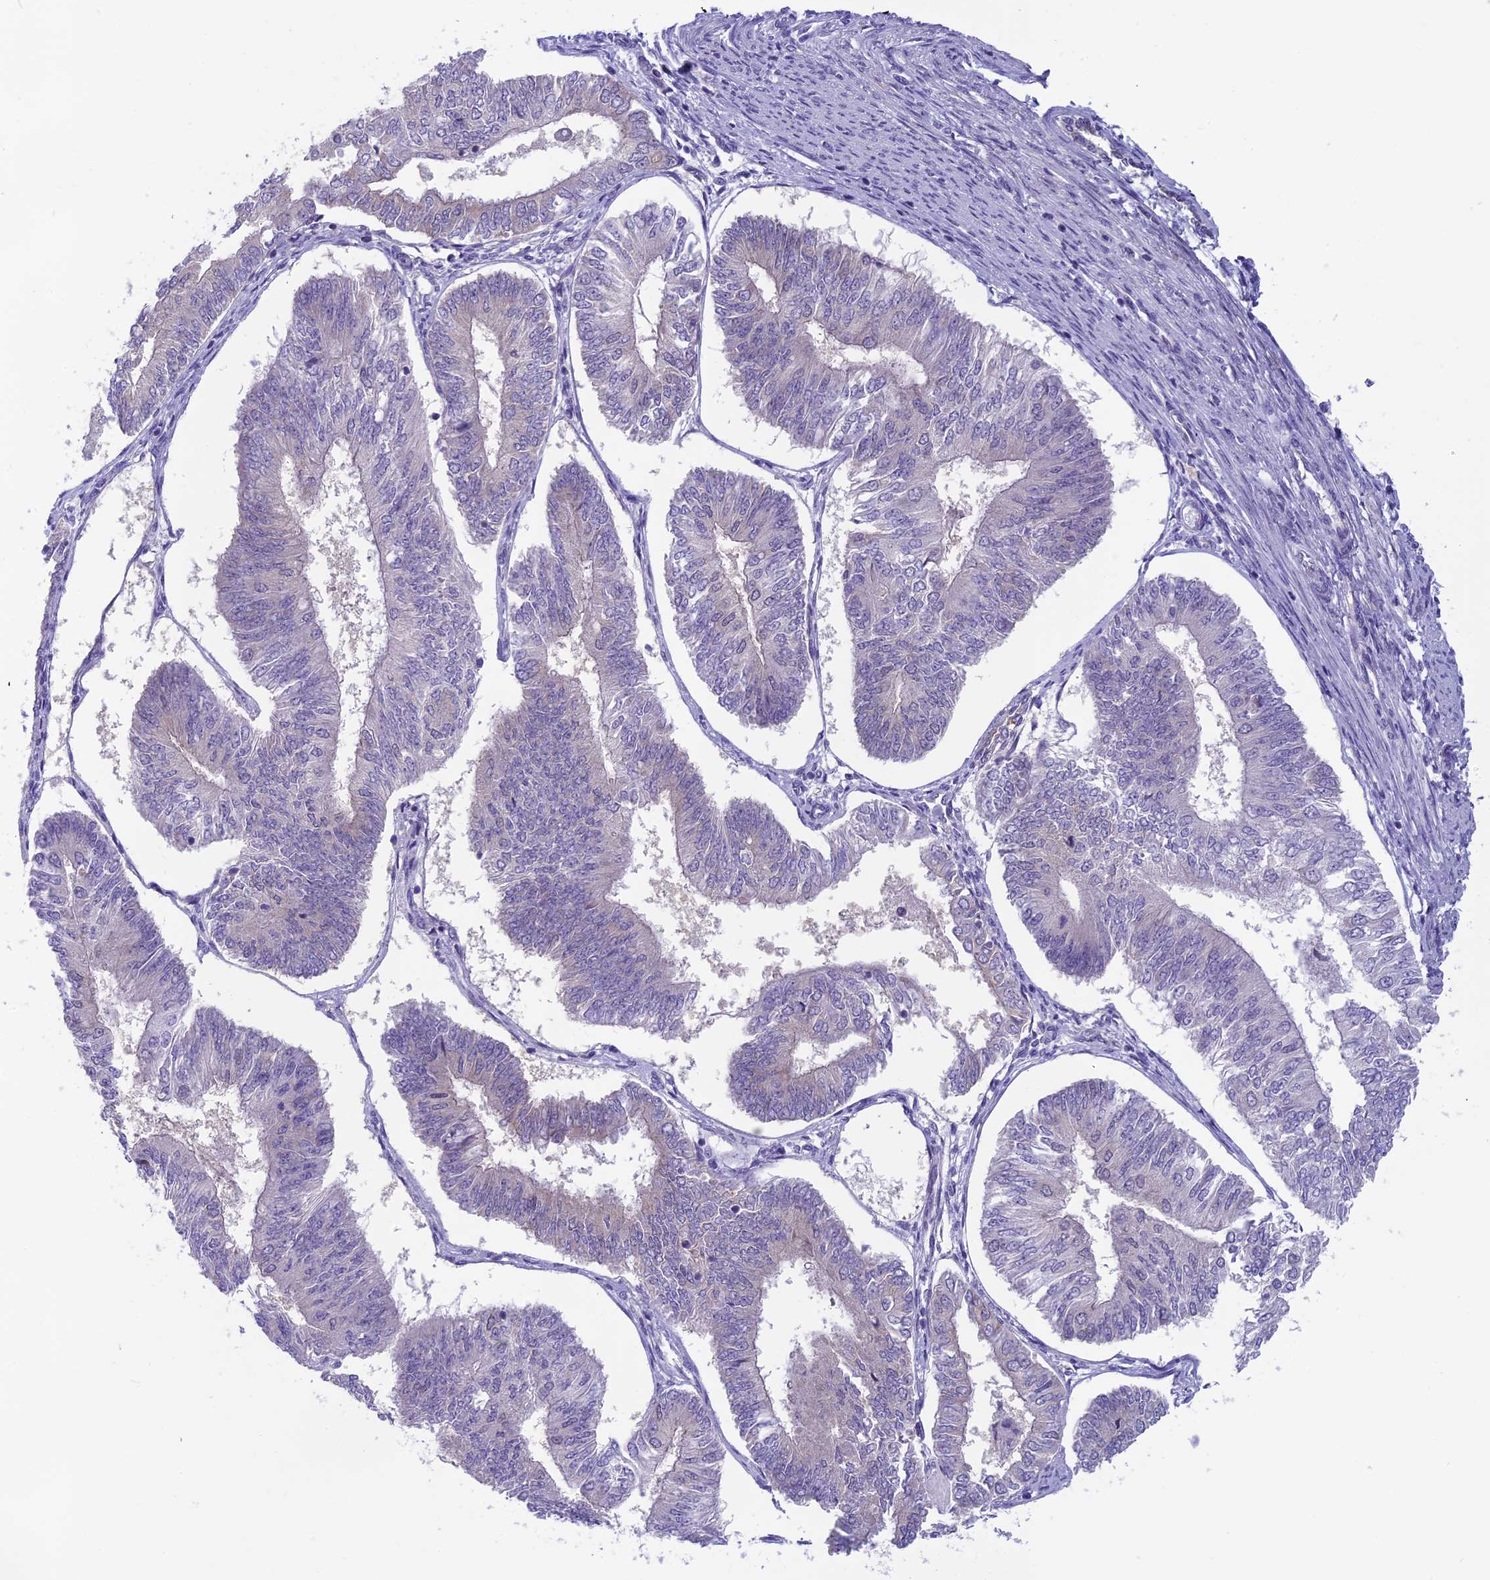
{"staining": {"intensity": "negative", "quantity": "none", "location": "none"}, "tissue": "endometrial cancer", "cell_type": "Tumor cells", "image_type": "cancer", "snomed": [{"axis": "morphology", "description": "Adenocarcinoma, NOS"}, {"axis": "topography", "description": "Endometrium"}], "caption": "Tumor cells are negative for brown protein staining in adenocarcinoma (endometrial).", "gene": "ARHGEF37", "patient": {"sex": "female", "age": 58}}